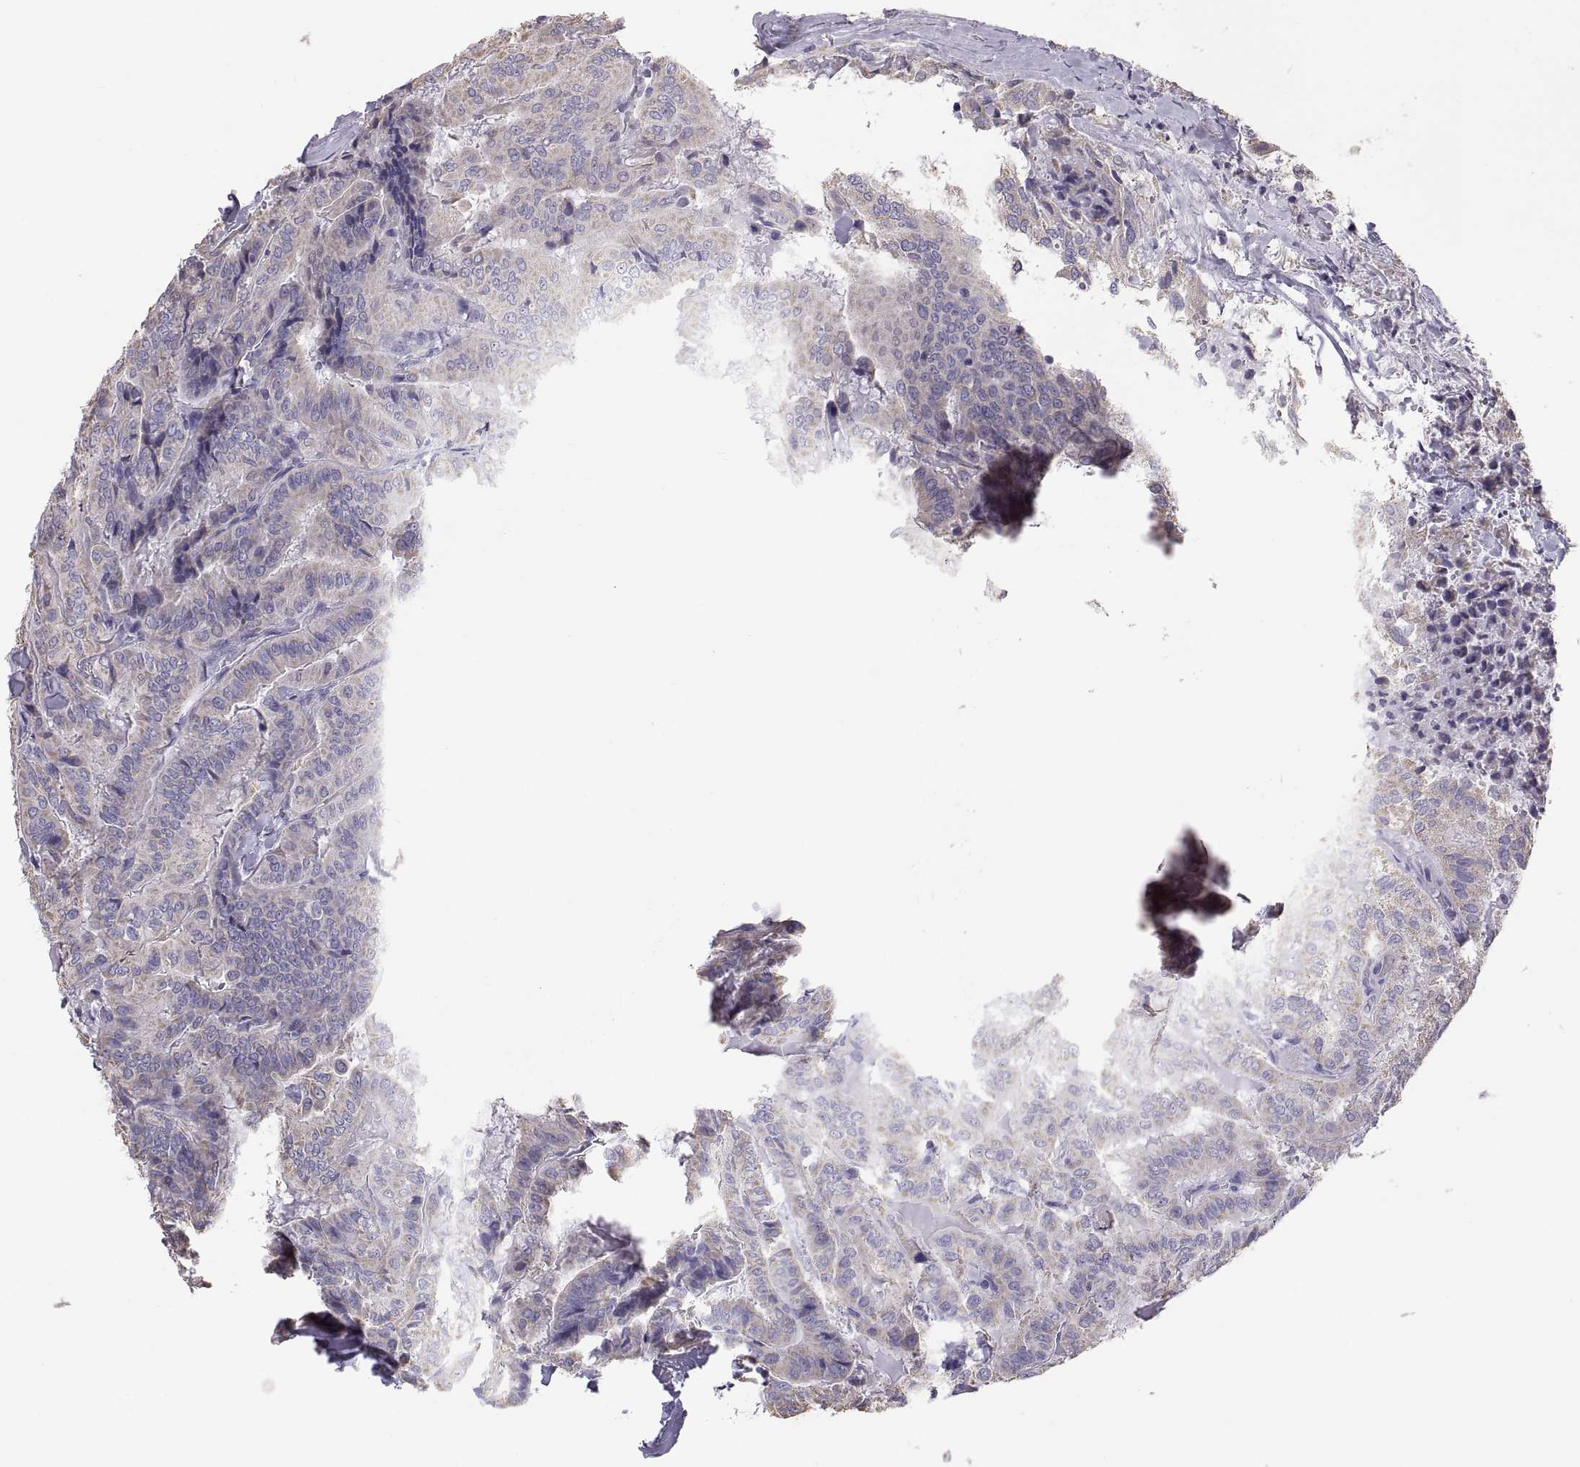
{"staining": {"intensity": "negative", "quantity": "none", "location": "none"}, "tissue": "thyroid cancer", "cell_type": "Tumor cells", "image_type": "cancer", "snomed": [{"axis": "morphology", "description": "Papillary adenocarcinoma, NOS"}, {"axis": "topography", "description": "Thyroid gland"}], "caption": "Immunohistochemical staining of human thyroid papillary adenocarcinoma exhibits no significant positivity in tumor cells. Nuclei are stained in blue.", "gene": "TNNC1", "patient": {"sex": "female", "age": 68}}